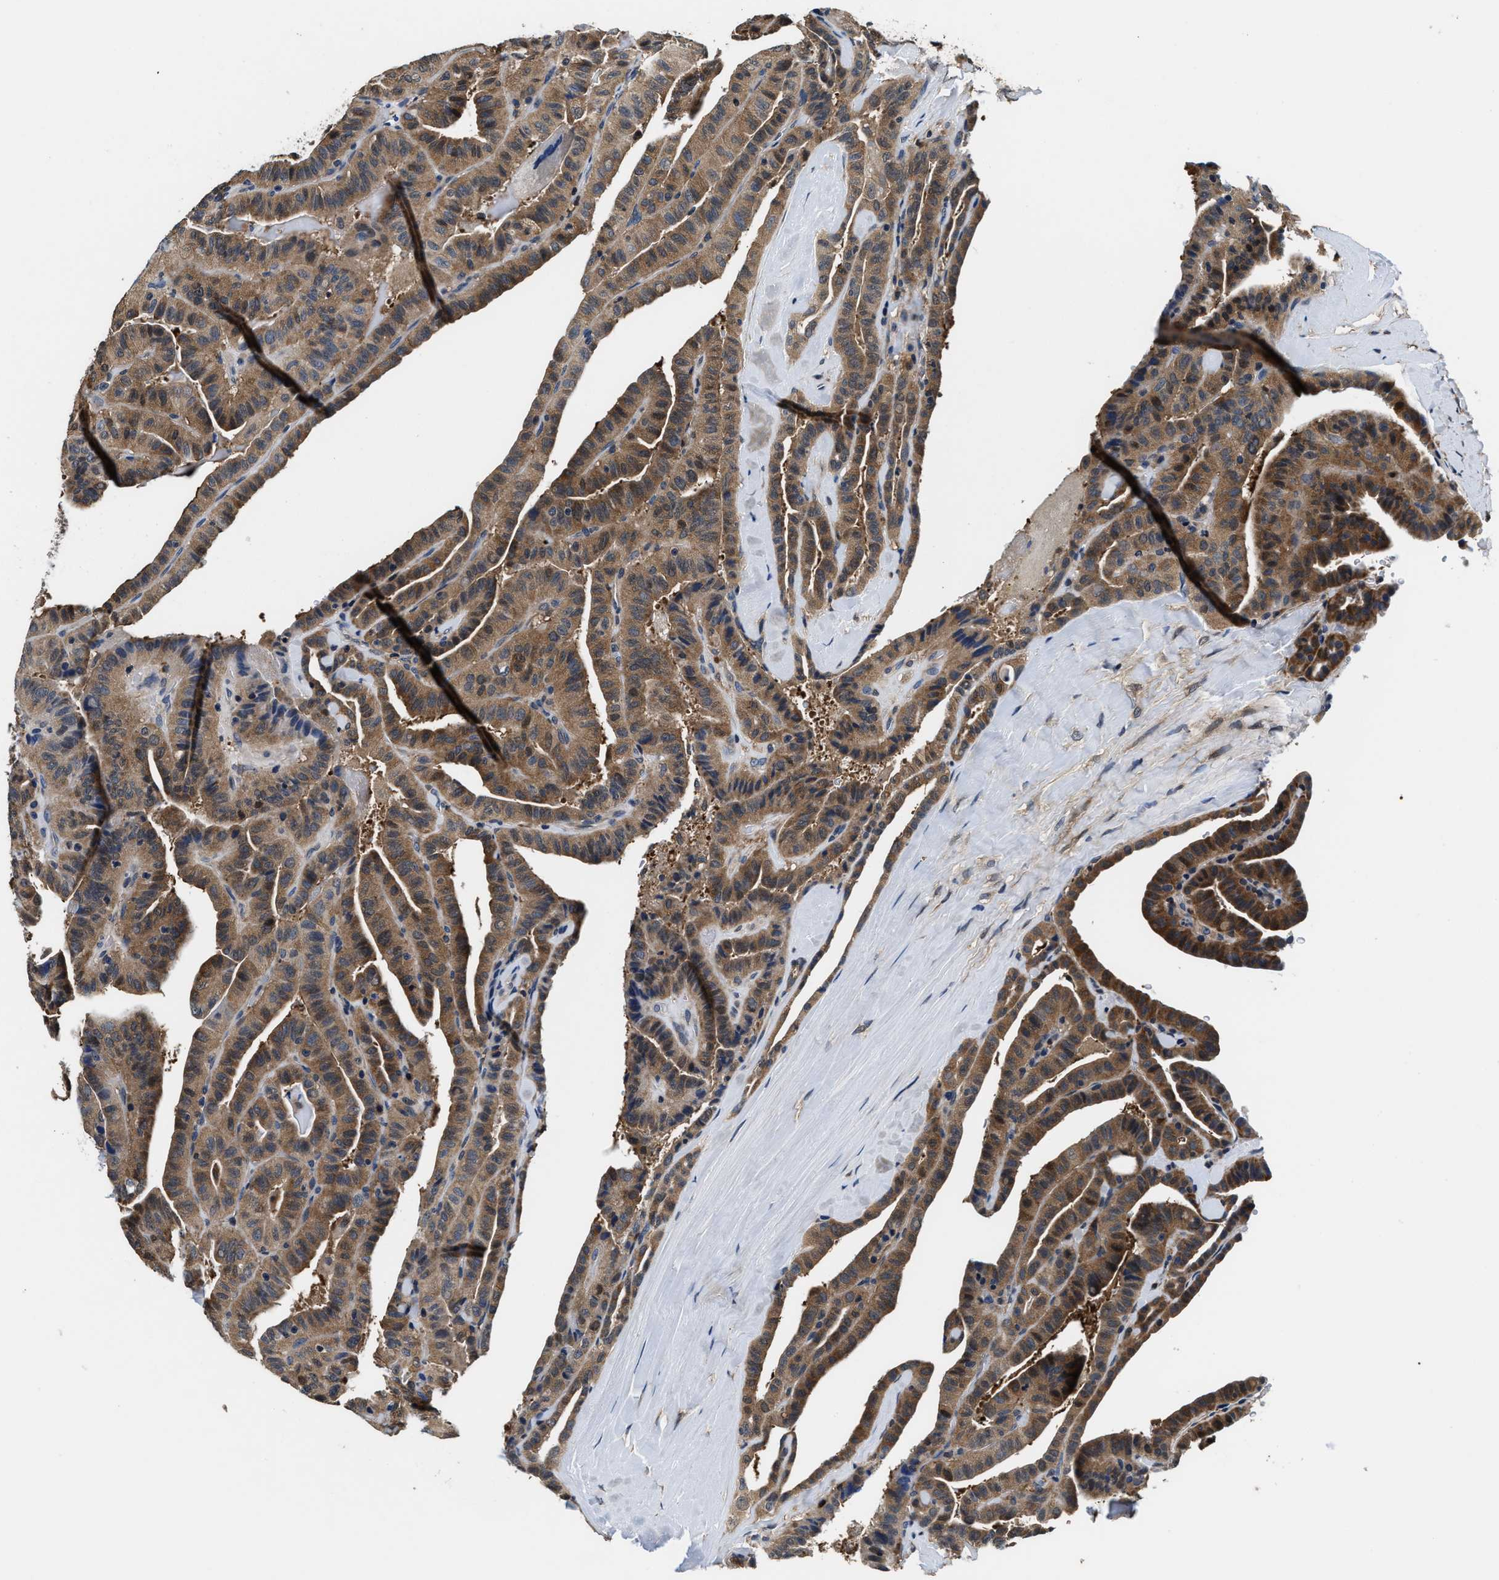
{"staining": {"intensity": "moderate", "quantity": ">75%", "location": "cytoplasmic/membranous"}, "tissue": "thyroid cancer", "cell_type": "Tumor cells", "image_type": "cancer", "snomed": [{"axis": "morphology", "description": "Papillary adenocarcinoma, NOS"}, {"axis": "topography", "description": "Thyroid gland"}], "caption": "Protein expression by immunohistochemistry displays moderate cytoplasmic/membranous positivity in about >75% of tumor cells in thyroid papillary adenocarcinoma.", "gene": "PHPT1", "patient": {"sex": "male", "age": 77}}